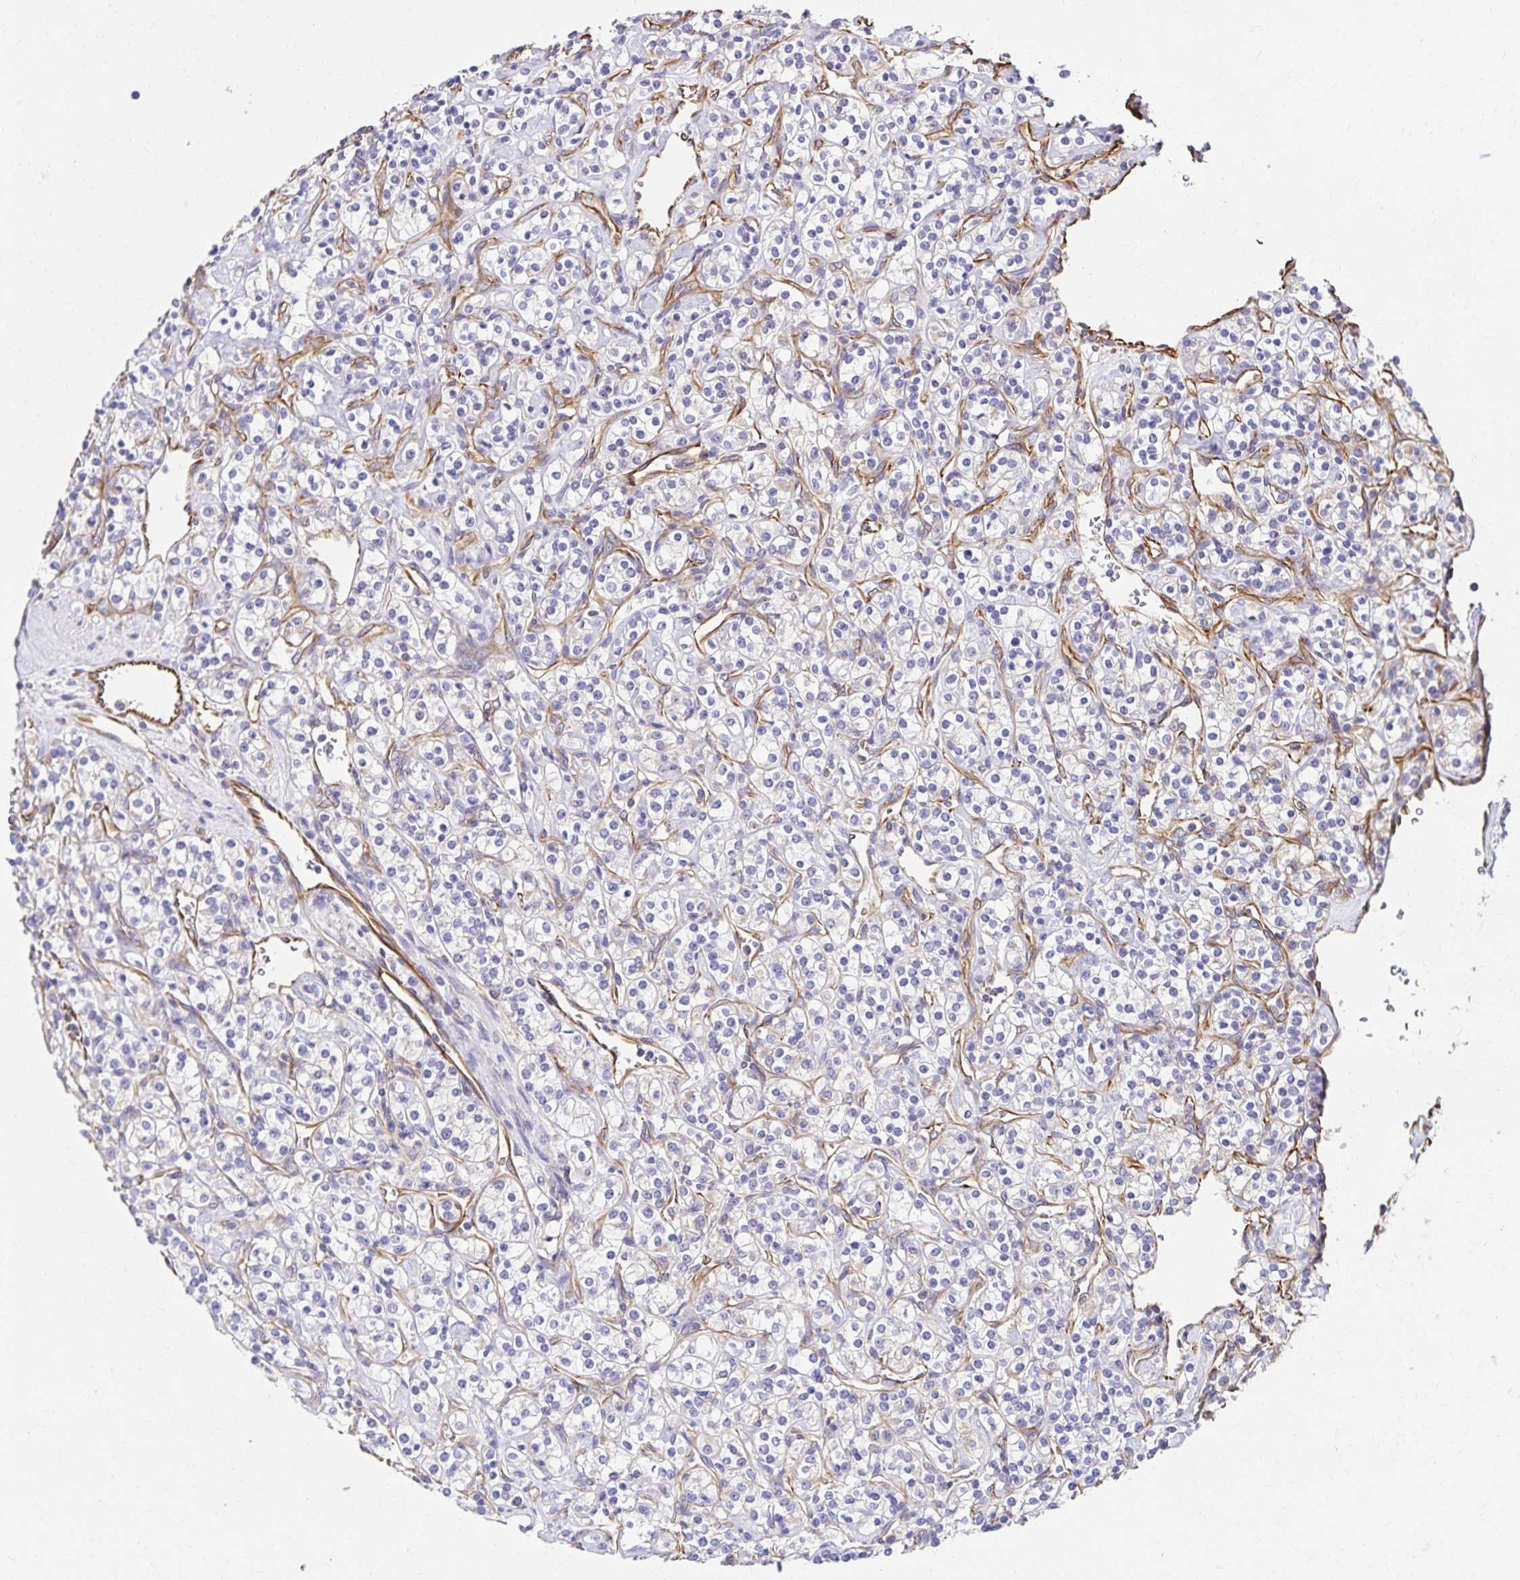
{"staining": {"intensity": "negative", "quantity": "none", "location": "none"}, "tissue": "renal cancer", "cell_type": "Tumor cells", "image_type": "cancer", "snomed": [{"axis": "morphology", "description": "Adenocarcinoma, NOS"}, {"axis": "topography", "description": "Kidney"}], "caption": "DAB immunohistochemical staining of renal cancer reveals no significant staining in tumor cells. (DAB (3,3'-diaminobenzidine) IHC visualized using brightfield microscopy, high magnification).", "gene": "TRPV6", "patient": {"sex": "male", "age": 77}}